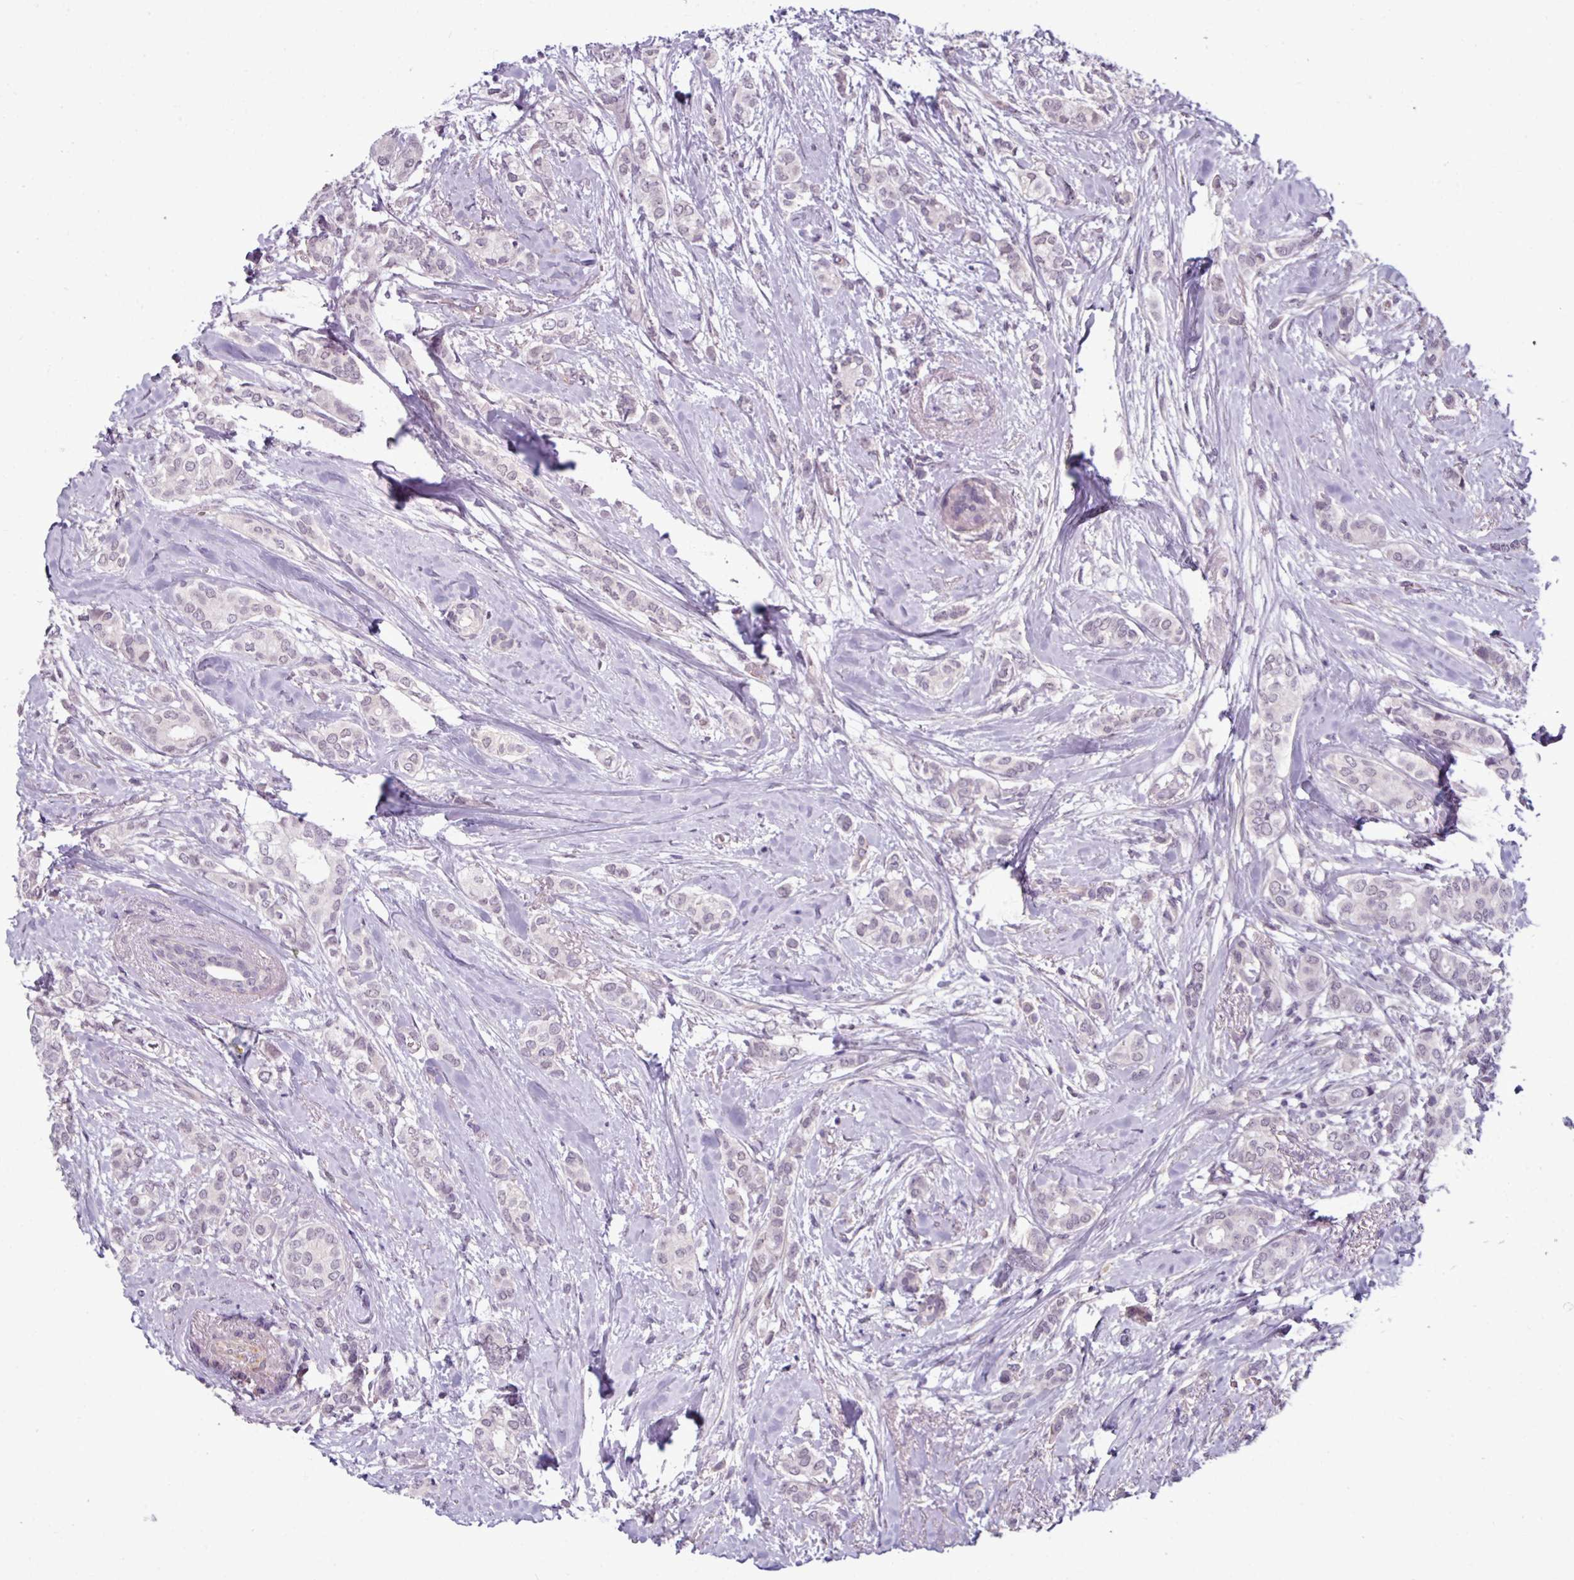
{"staining": {"intensity": "weak", "quantity": "<25%", "location": "nuclear"}, "tissue": "breast cancer", "cell_type": "Tumor cells", "image_type": "cancer", "snomed": [{"axis": "morphology", "description": "Duct carcinoma"}, {"axis": "topography", "description": "Breast"}], "caption": "Tumor cells show no significant expression in breast cancer.", "gene": "UVSSA", "patient": {"sex": "female", "age": 73}}